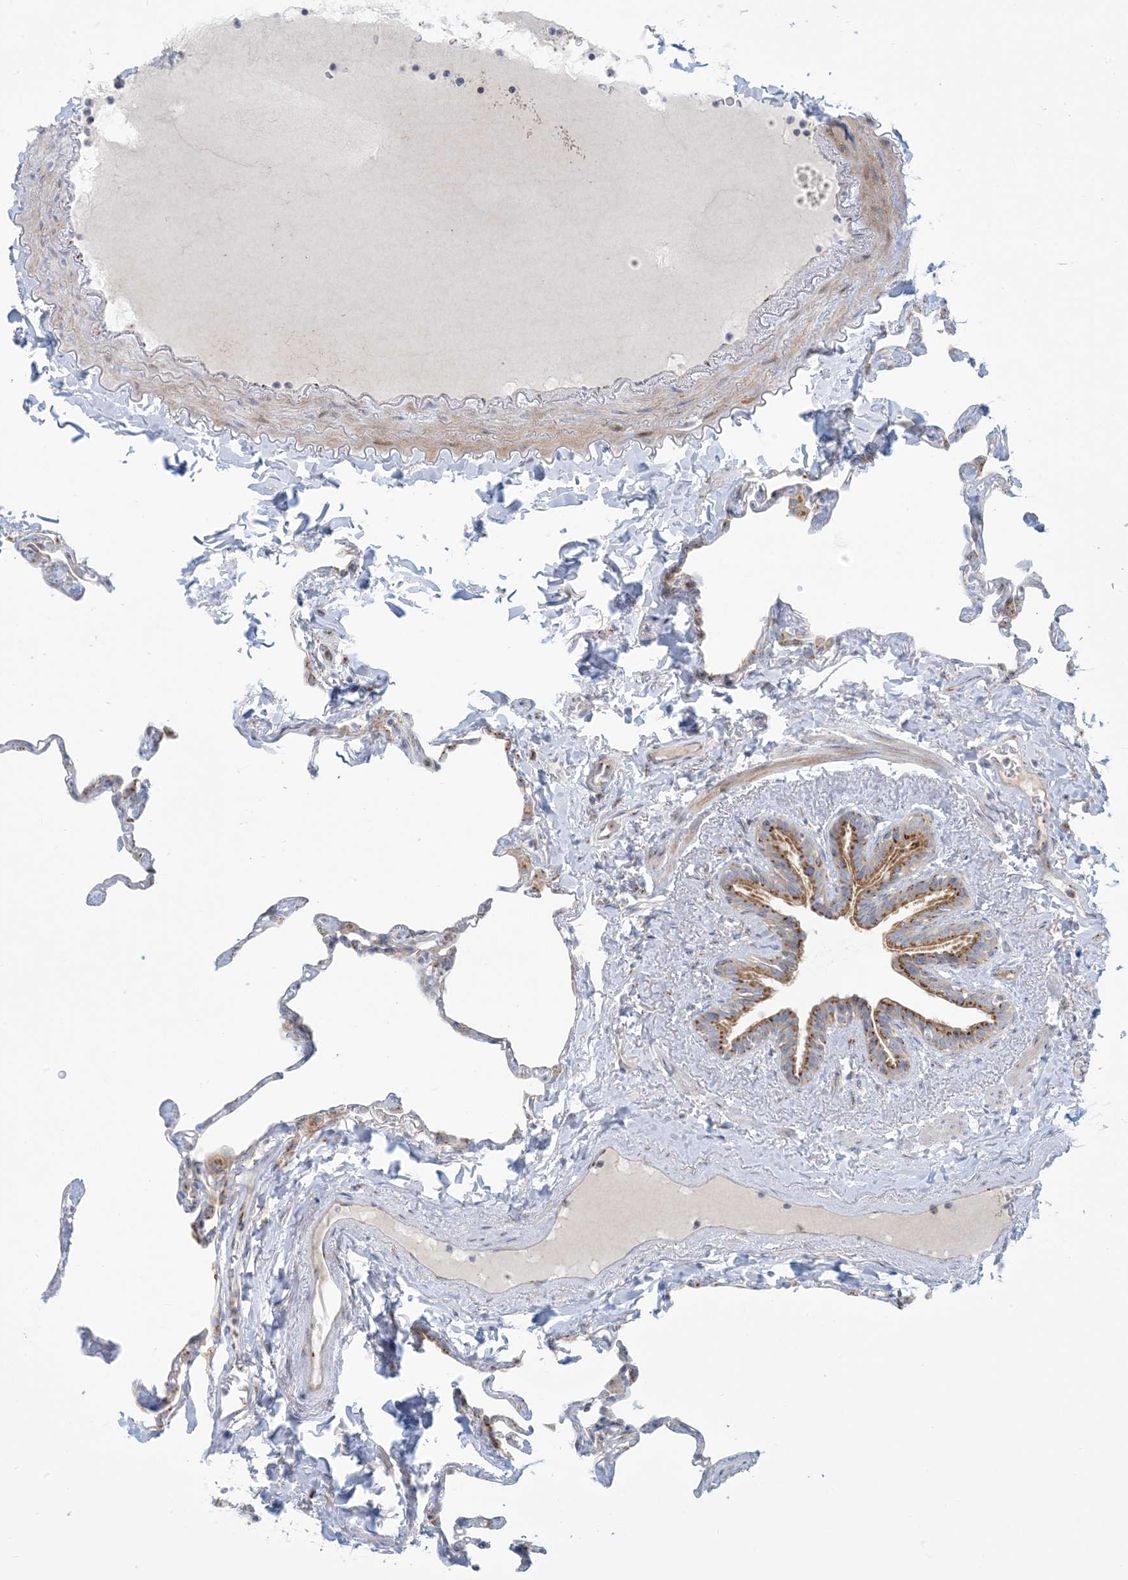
{"staining": {"intensity": "negative", "quantity": "none", "location": "none"}, "tissue": "lung", "cell_type": "Alveolar cells", "image_type": "normal", "snomed": [{"axis": "morphology", "description": "Normal tissue, NOS"}, {"axis": "topography", "description": "Lung"}], "caption": "This is a photomicrograph of IHC staining of benign lung, which shows no positivity in alveolar cells.", "gene": "AFTPH", "patient": {"sex": "male", "age": 65}}